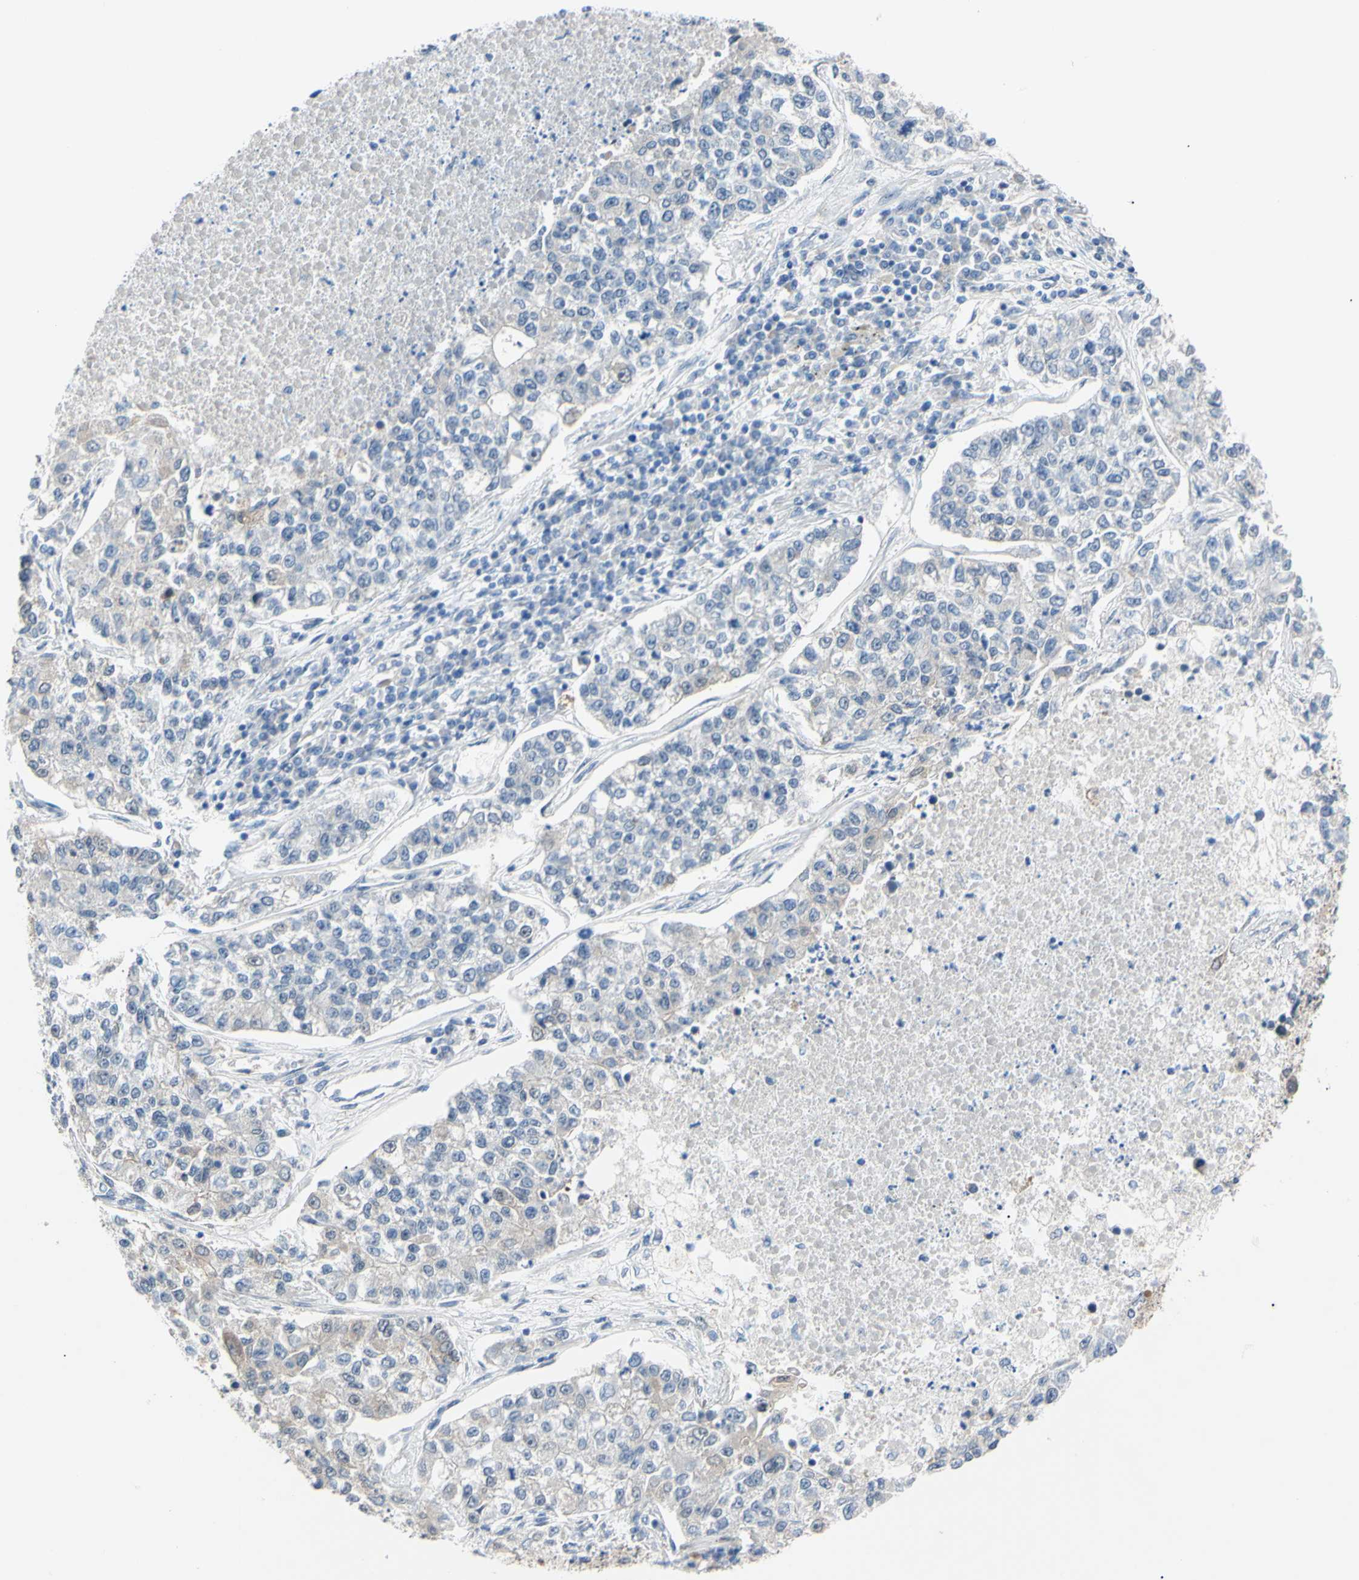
{"staining": {"intensity": "weak", "quantity": "25%-75%", "location": "cytoplasmic/membranous"}, "tissue": "lung cancer", "cell_type": "Tumor cells", "image_type": "cancer", "snomed": [{"axis": "morphology", "description": "Adenocarcinoma, NOS"}, {"axis": "topography", "description": "Lung"}], "caption": "The photomicrograph exhibits a brown stain indicating the presence of a protein in the cytoplasmic/membranous of tumor cells in adenocarcinoma (lung).", "gene": "NOL3", "patient": {"sex": "male", "age": 49}}